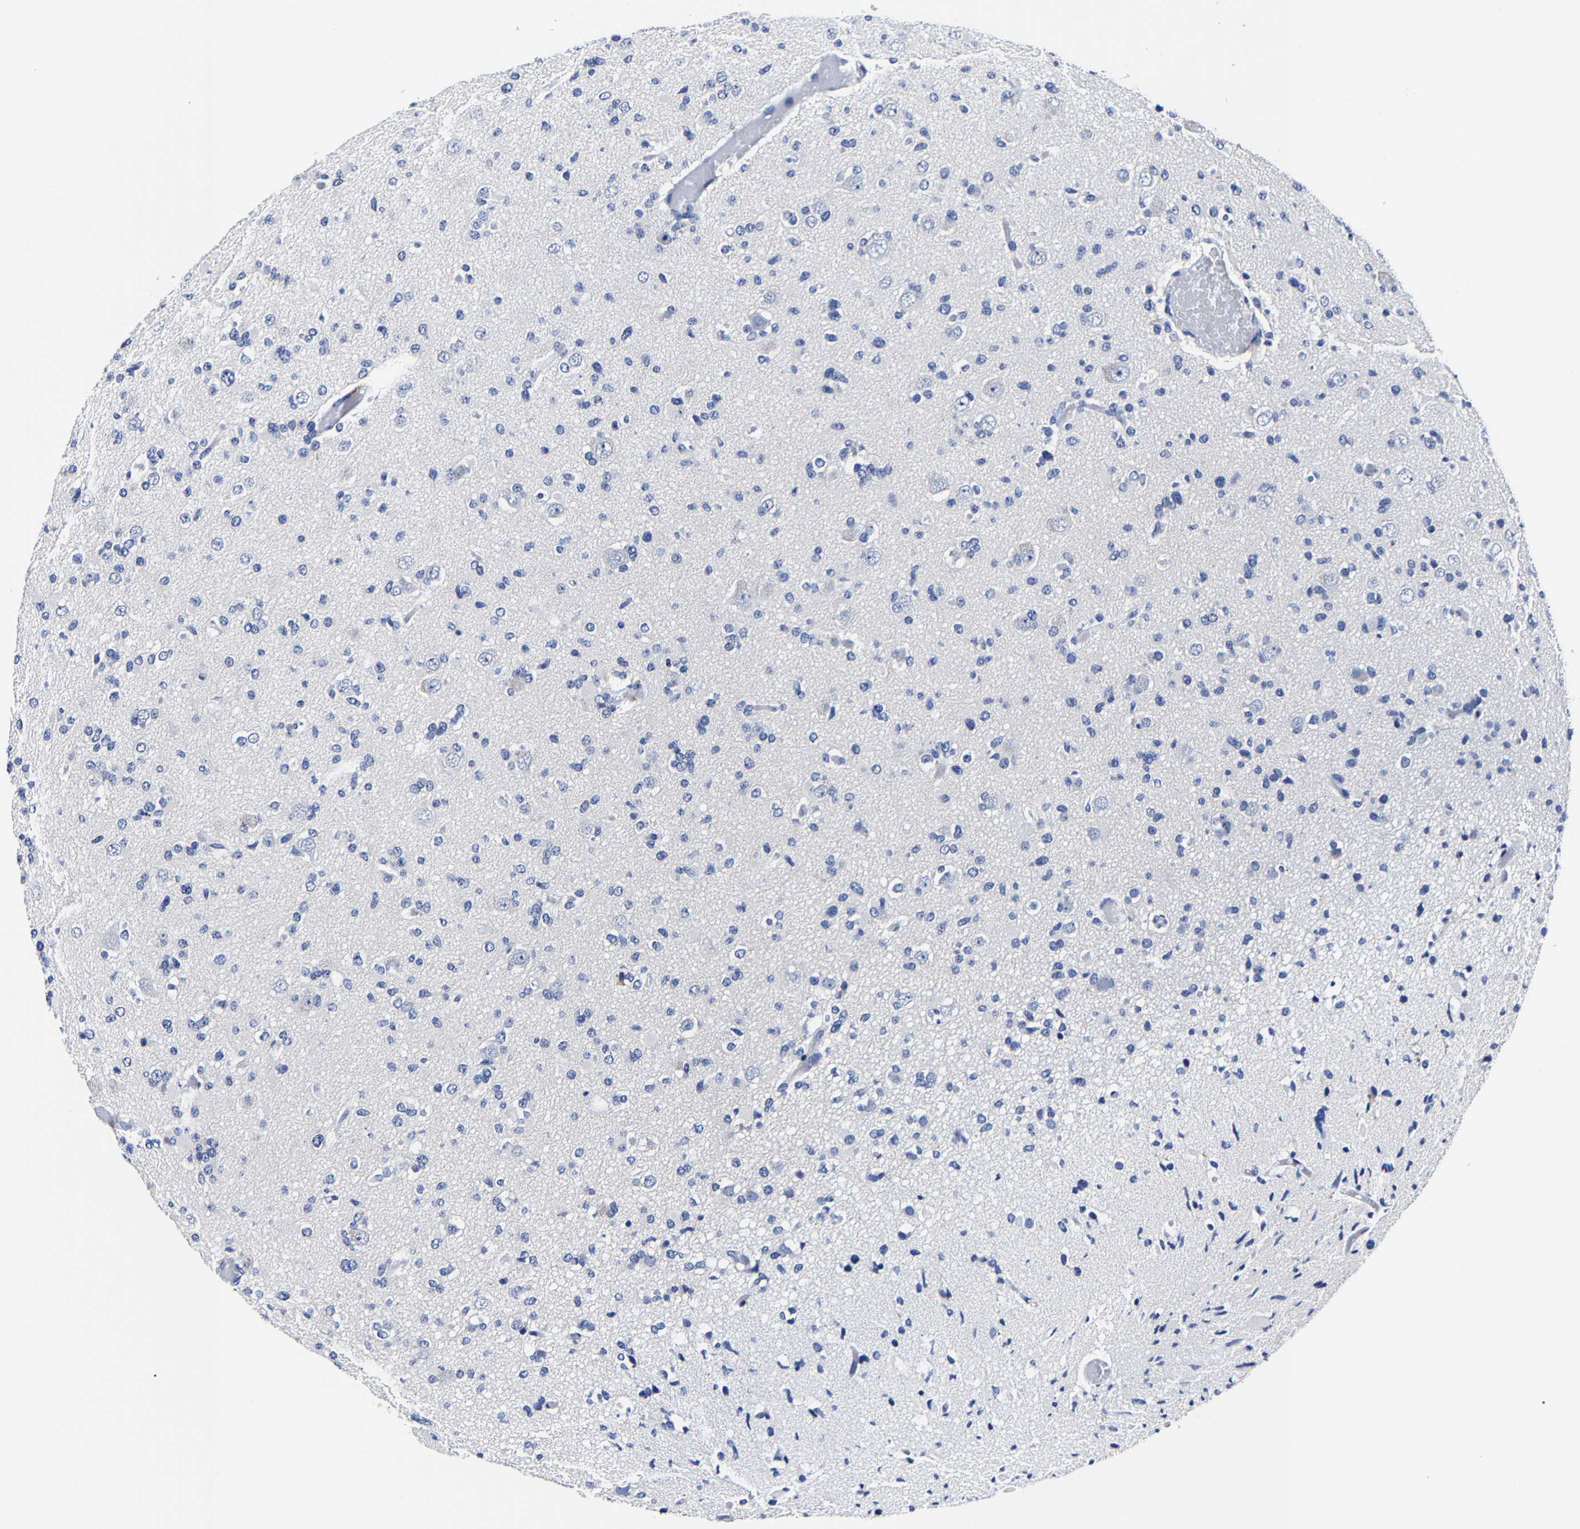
{"staining": {"intensity": "negative", "quantity": "none", "location": "none"}, "tissue": "glioma", "cell_type": "Tumor cells", "image_type": "cancer", "snomed": [{"axis": "morphology", "description": "Glioma, malignant, Low grade"}, {"axis": "topography", "description": "Brain"}], "caption": "Tumor cells are negative for brown protein staining in low-grade glioma (malignant).", "gene": "CPA2", "patient": {"sex": "female", "age": 22}}